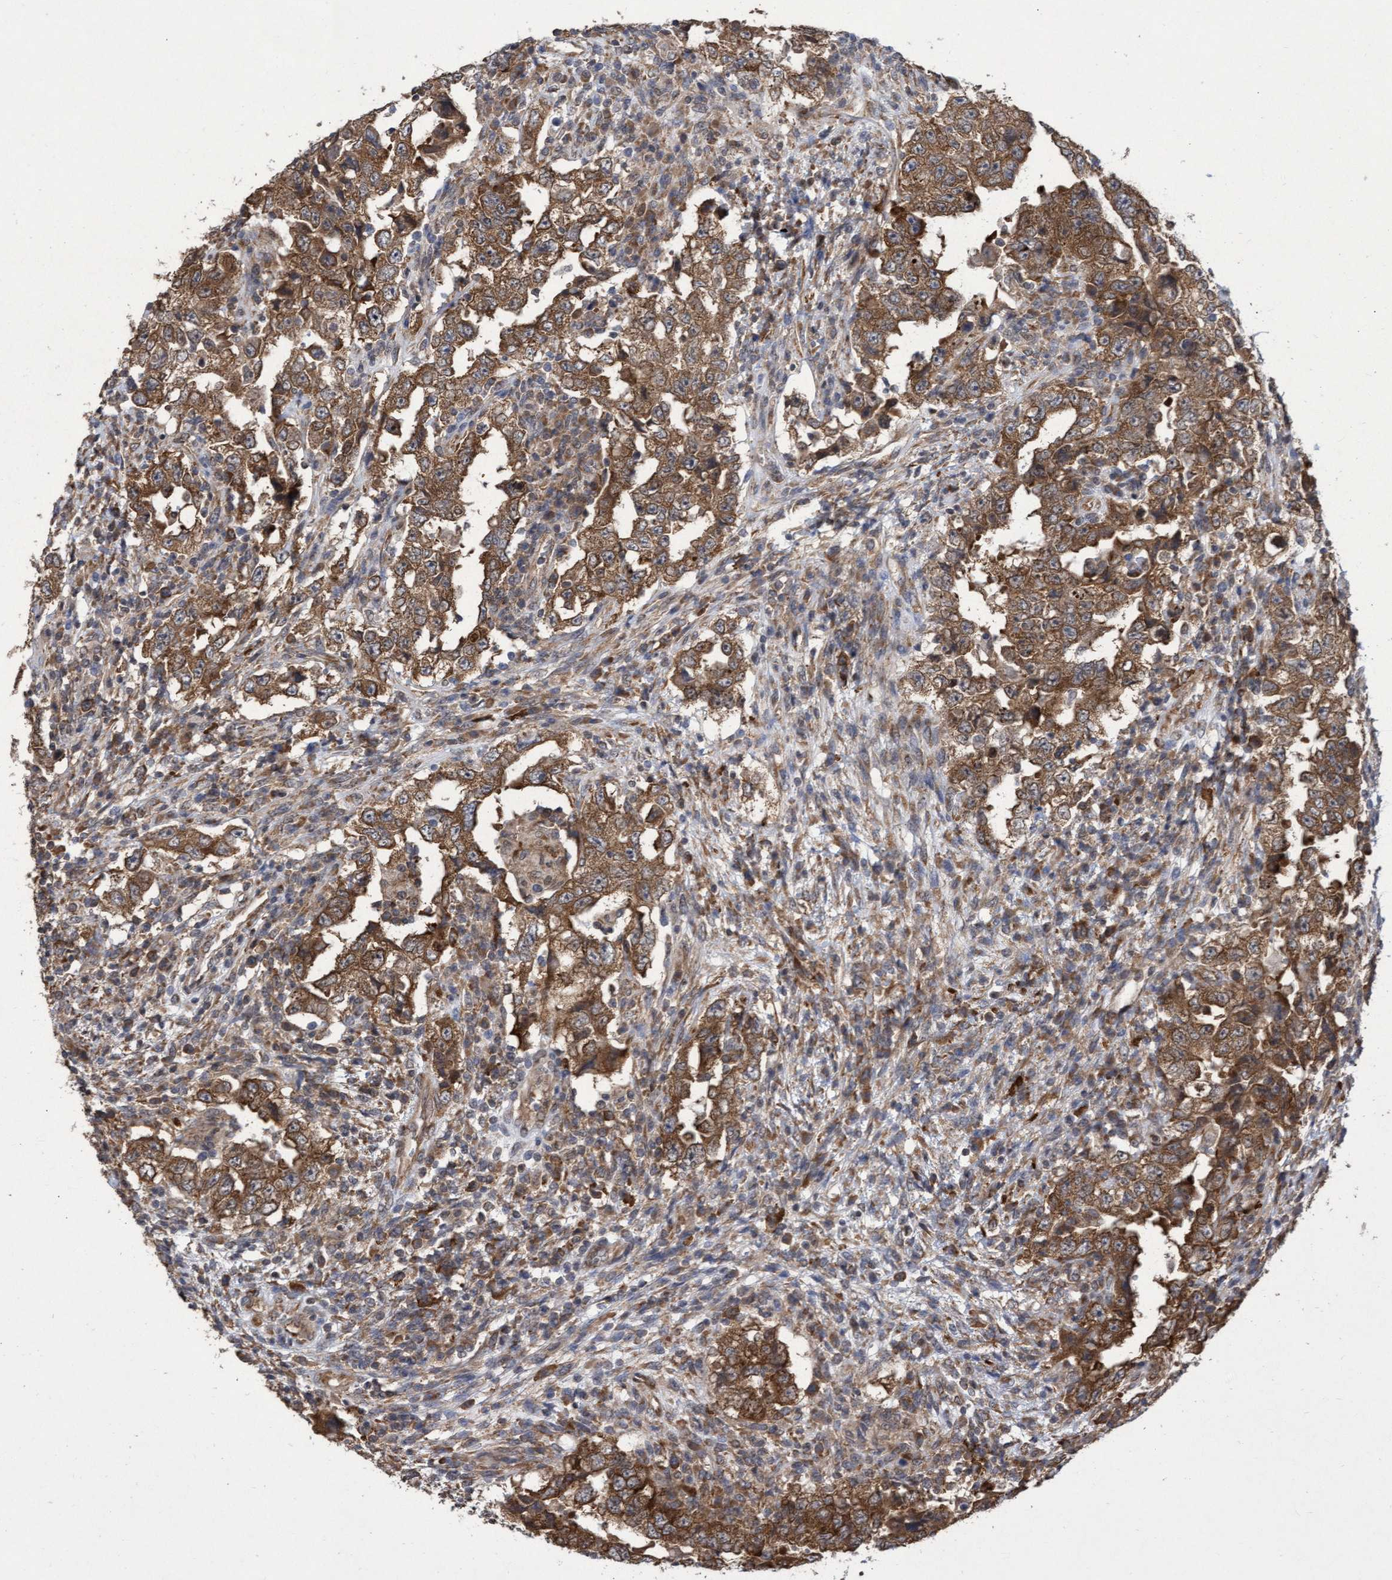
{"staining": {"intensity": "moderate", "quantity": ">75%", "location": "cytoplasmic/membranous"}, "tissue": "testis cancer", "cell_type": "Tumor cells", "image_type": "cancer", "snomed": [{"axis": "morphology", "description": "Carcinoma, Embryonal, NOS"}, {"axis": "topography", "description": "Testis"}], "caption": "A brown stain labels moderate cytoplasmic/membranous staining of a protein in testis cancer (embryonal carcinoma) tumor cells.", "gene": "ABCF2", "patient": {"sex": "male", "age": 26}}